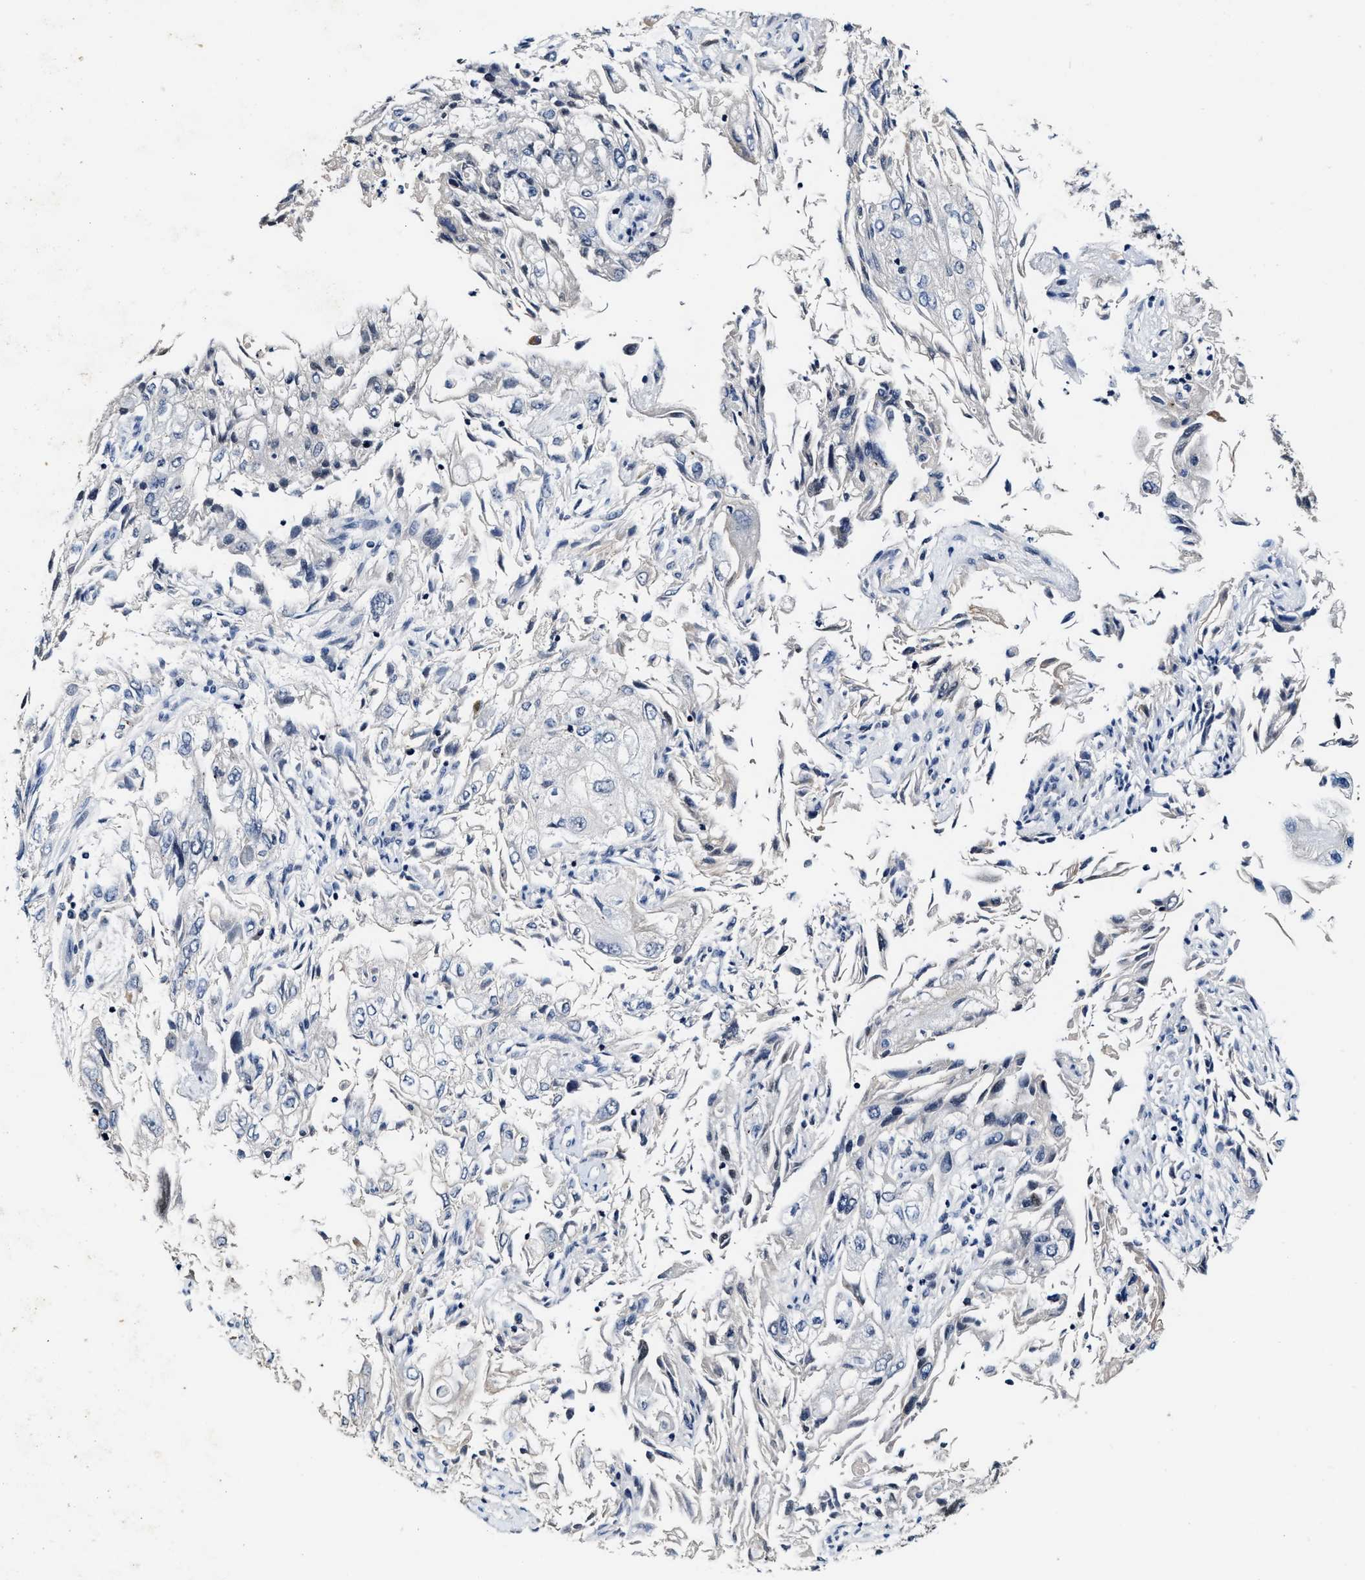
{"staining": {"intensity": "negative", "quantity": "none", "location": "none"}, "tissue": "endometrial cancer", "cell_type": "Tumor cells", "image_type": "cancer", "snomed": [{"axis": "morphology", "description": "Adenocarcinoma, NOS"}, {"axis": "topography", "description": "Endometrium"}], "caption": "Micrograph shows no significant protein expression in tumor cells of endometrial cancer (adenocarcinoma). The staining was performed using DAB to visualize the protein expression in brown, while the nuclei were stained in blue with hematoxylin (Magnification: 20x).", "gene": "INIP", "patient": {"sex": "female", "age": 49}}